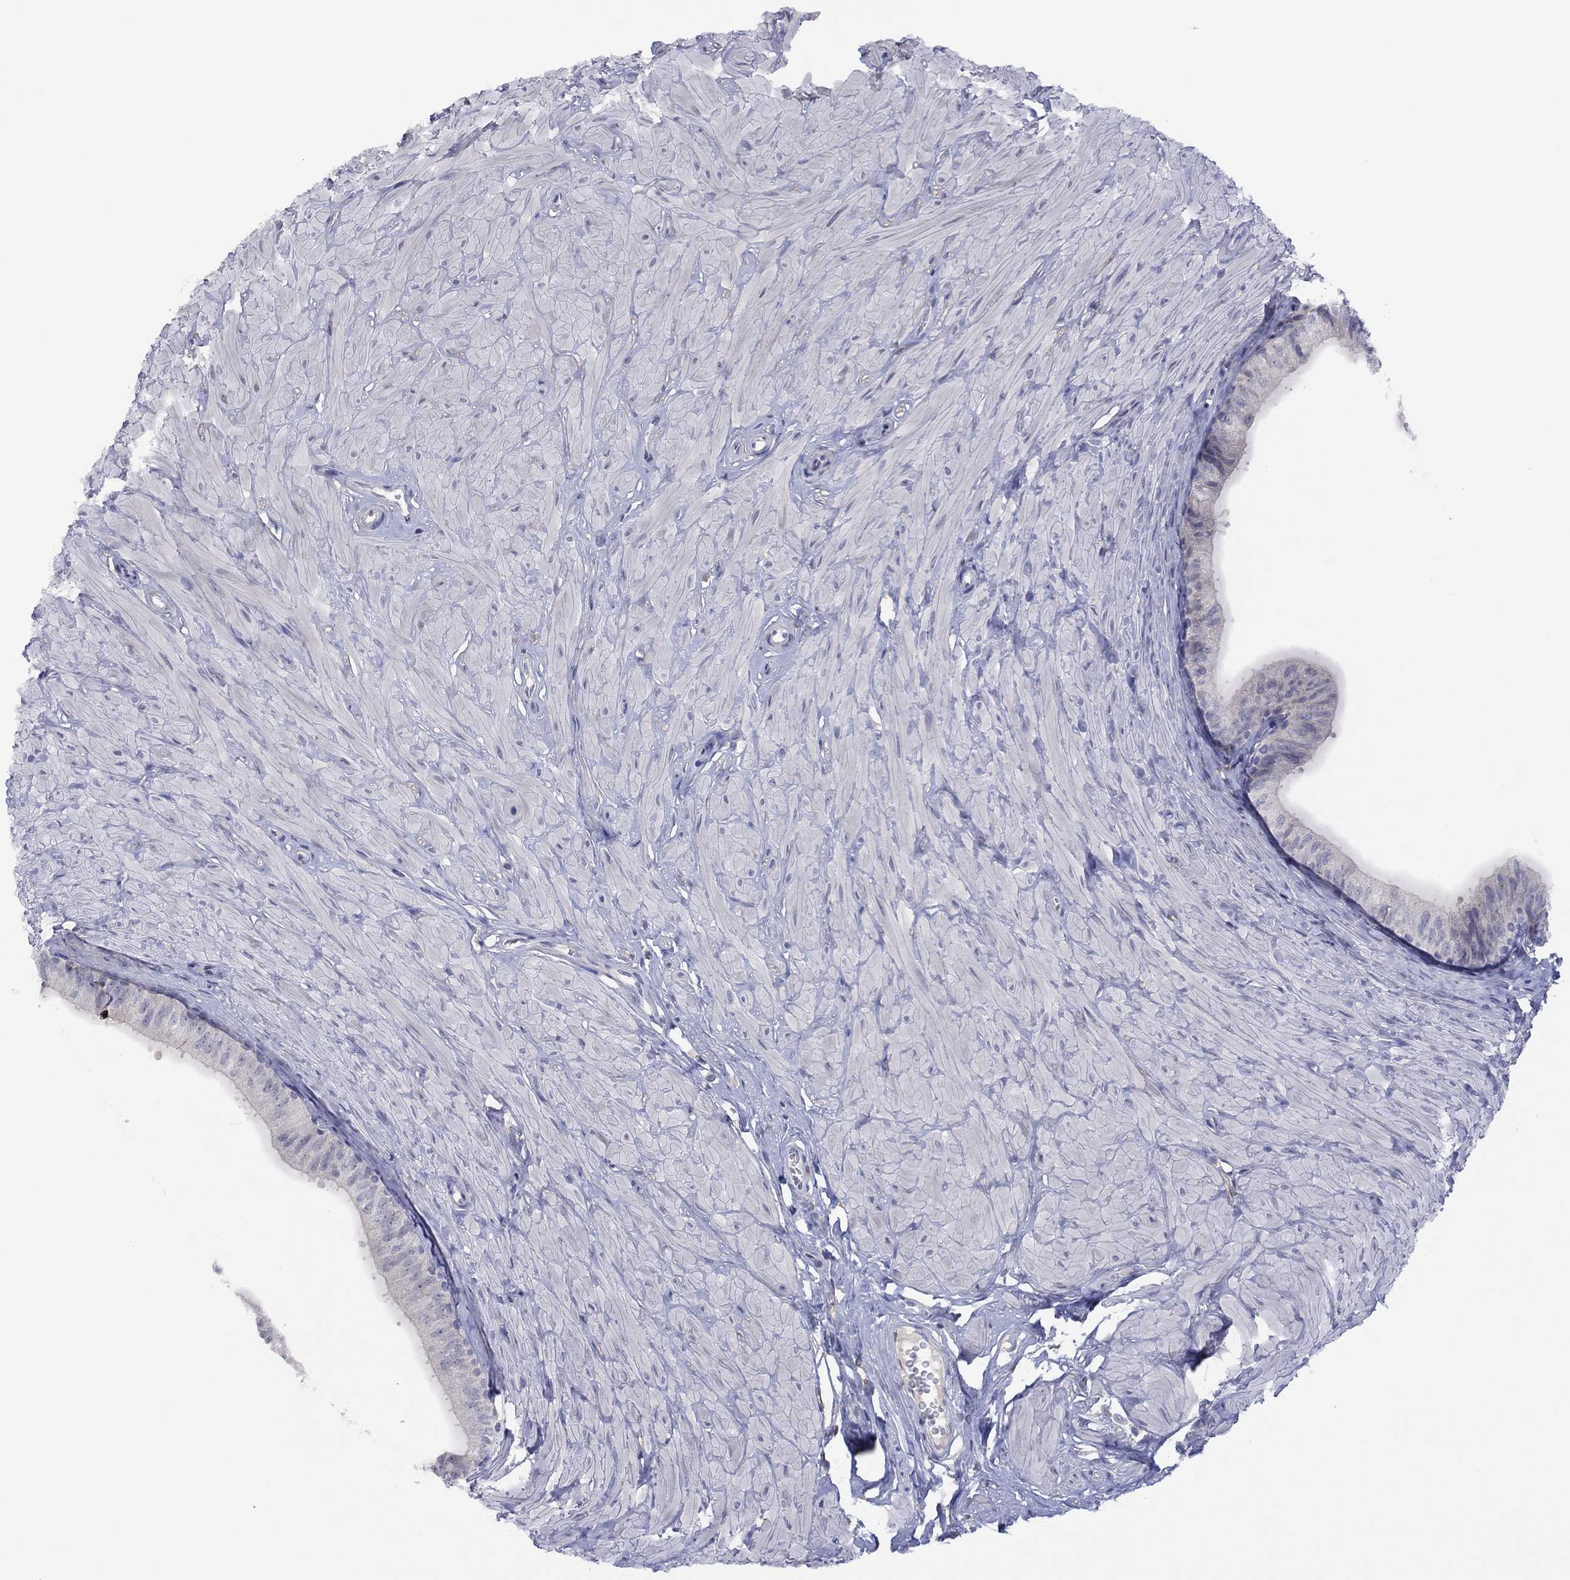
{"staining": {"intensity": "negative", "quantity": "none", "location": "none"}, "tissue": "epididymis", "cell_type": "Glandular cells", "image_type": "normal", "snomed": [{"axis": "morphology", "description": "Normal tissue, NOS"}, {"axis": "topography", "description": "Epididymis"}, {"axis": "topography", "description": "Vas deferens"}], "caption": "Human epididymis stained for a protein using immunohistochemistry demonstrates no positivity in glandular cells.", "gene": "CYP2B6", "patient": {"sex": "male", "age": 23}}